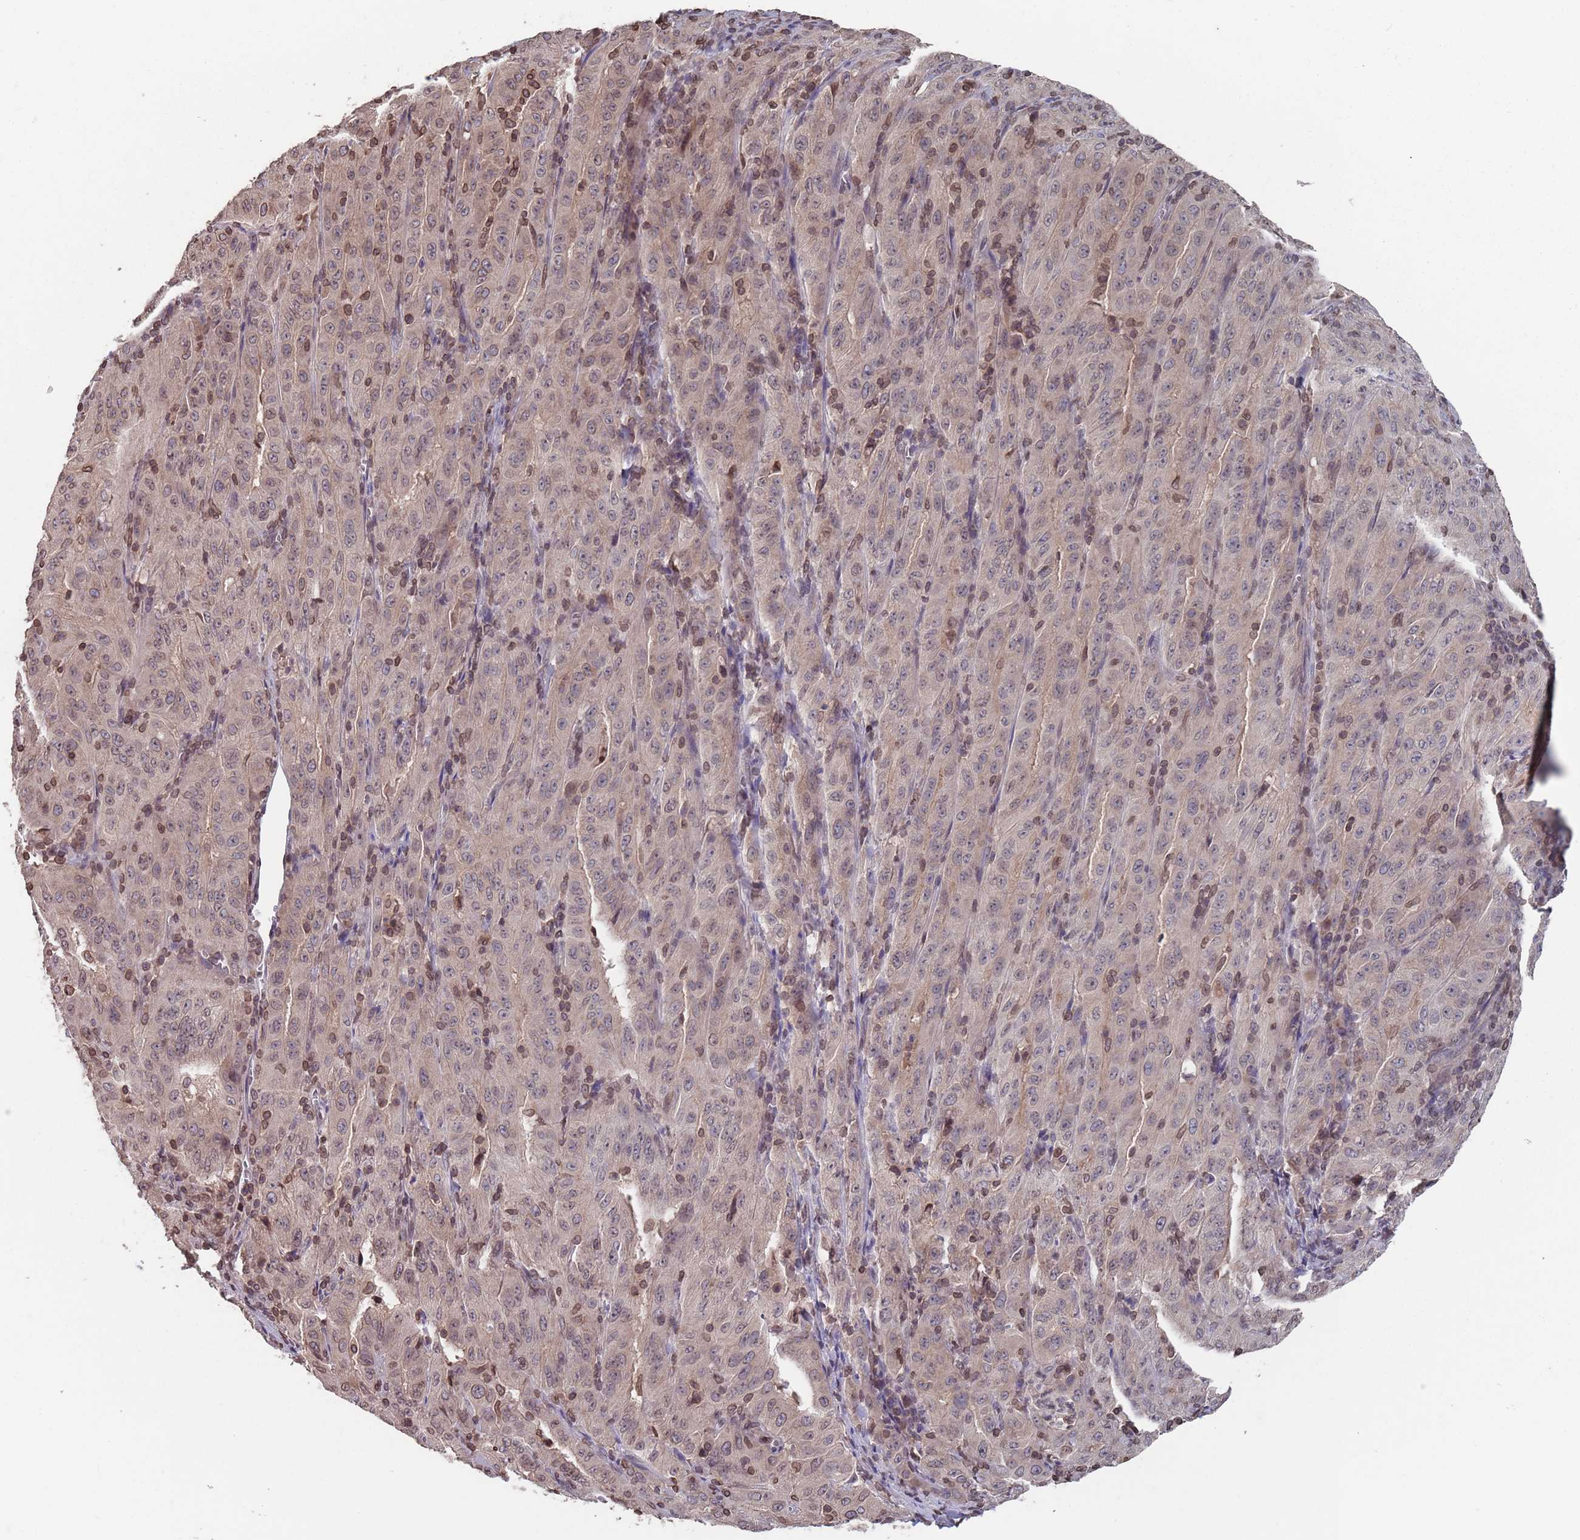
{"staining": {"intensity": "weak", "quantity": "25%-75%", "location": "cytoplasmic/membranous,nuclear"}, "tissue": "pancreatic cancer", "cell_type": "Tumor cells", "image_type": "cancer", "snomed": [{"axis": "morphology", "description": "Adenocarcinoma, NOS"}, {"axis": "topography", "description": "Pancreas"}], "caption": "The image displays immunohistochemical staining of pancreatic adenocarcinoma. There is weak cytoplasmic/membranous and nuclear positivity is present in about 25%-75% of tumor cells.", "gene": "SDHAF3", "patient": {"sex": "male", "age": 63}}